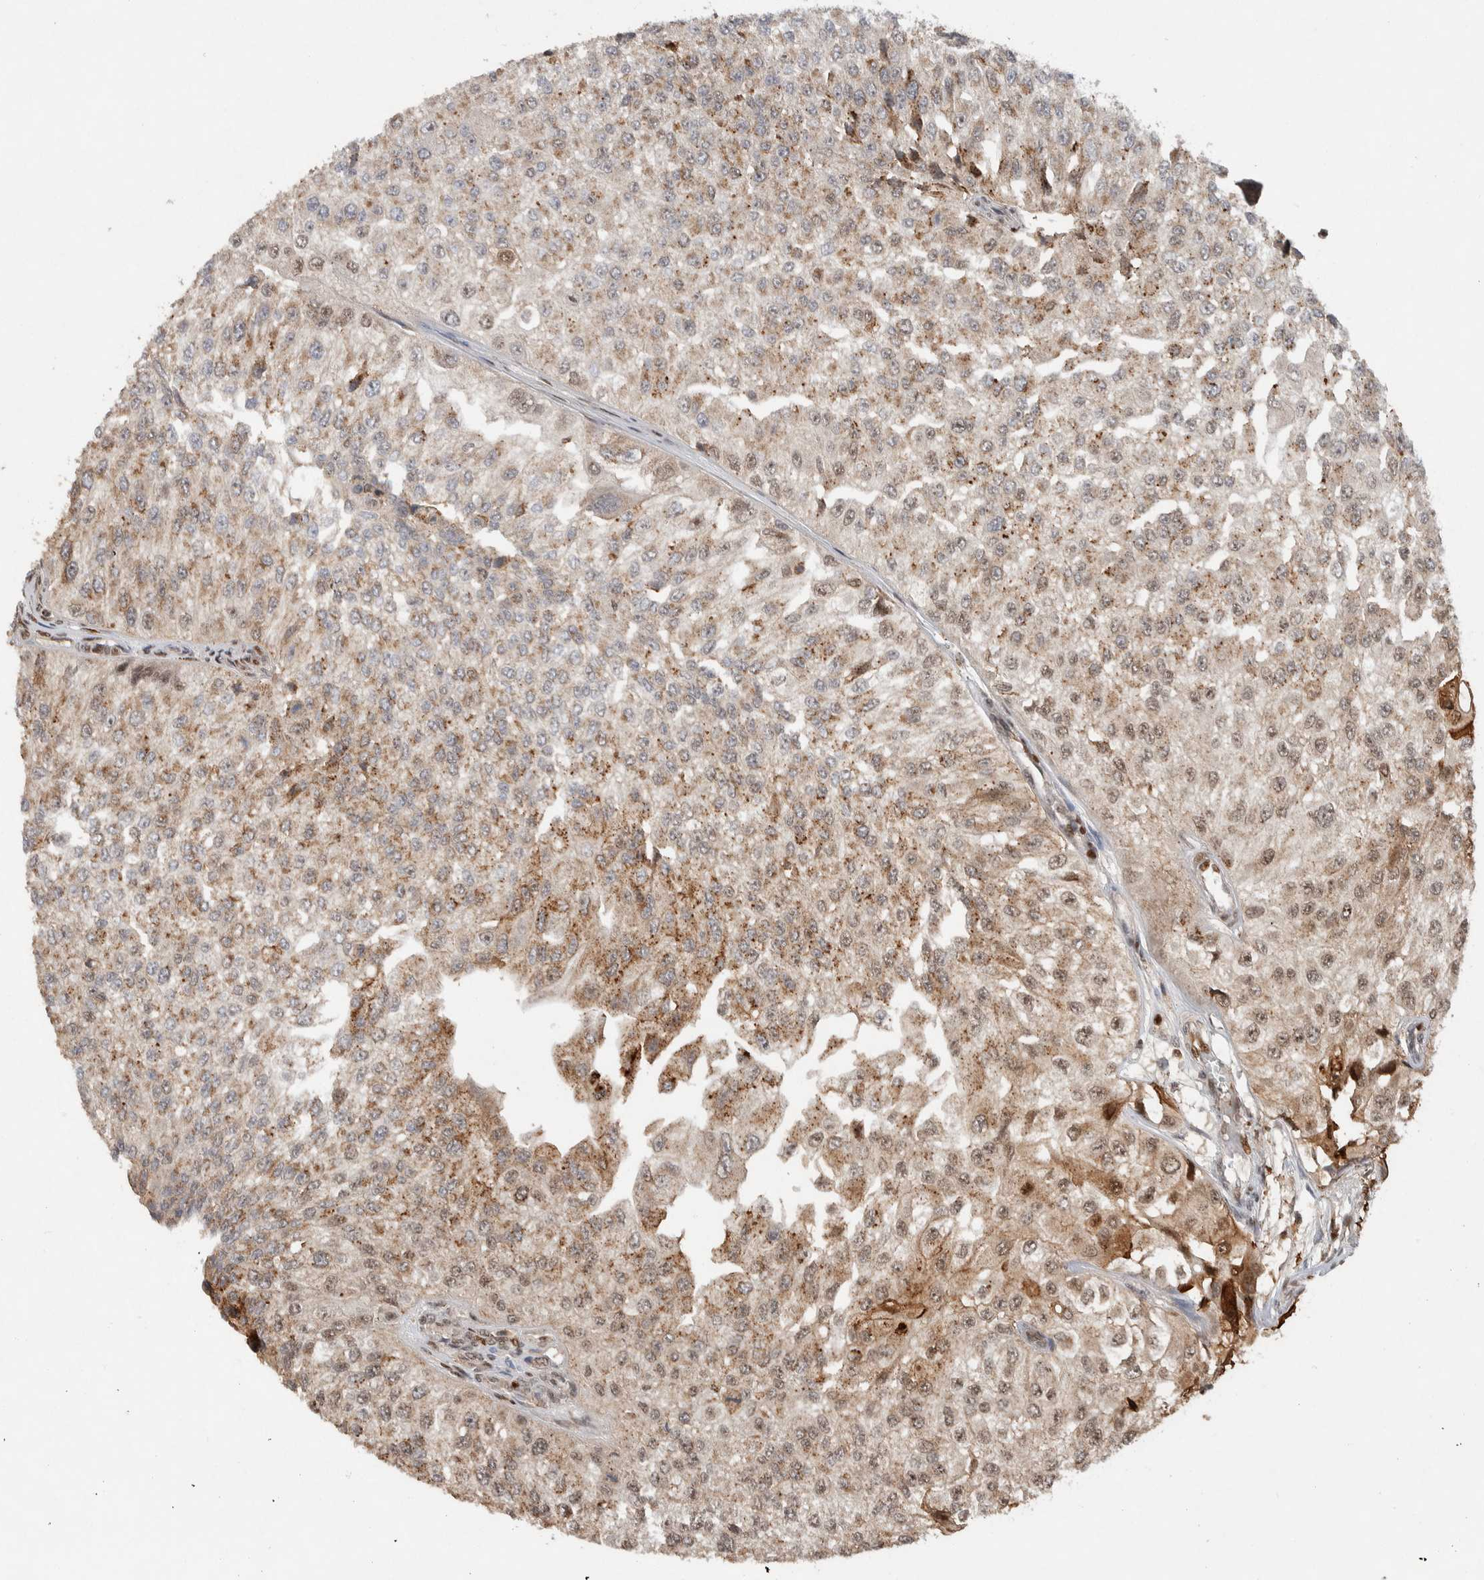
{"staining": {"intensity": "weak", "quantity": "25%-75%", "location": "cytoplasmic/membranous"}, "tissue": "urothelial cancer", "cell_type": "Tumor cells", "image_type": "cancer", "snomed": [{"axis": "morphology", "description": "Urothelial carcinoma, High grade"}, {"axis": "topography", "description": "Kidney"}, {"axis": "topography", "description": "Urinary bladder"}], "caption": "IHC (DAB (3,3'-diaminobenzidine)) staining of human urothelial carcinoma (high-grade) displays weak cytoplasmic/membranous protein positivity in about 25%-75% of tumor cells. (brown staining indicates protein expression, while blue staining denotes nuclei).", "gene": "ZNF521", "patient": {"sex": "male", "age": 77}}